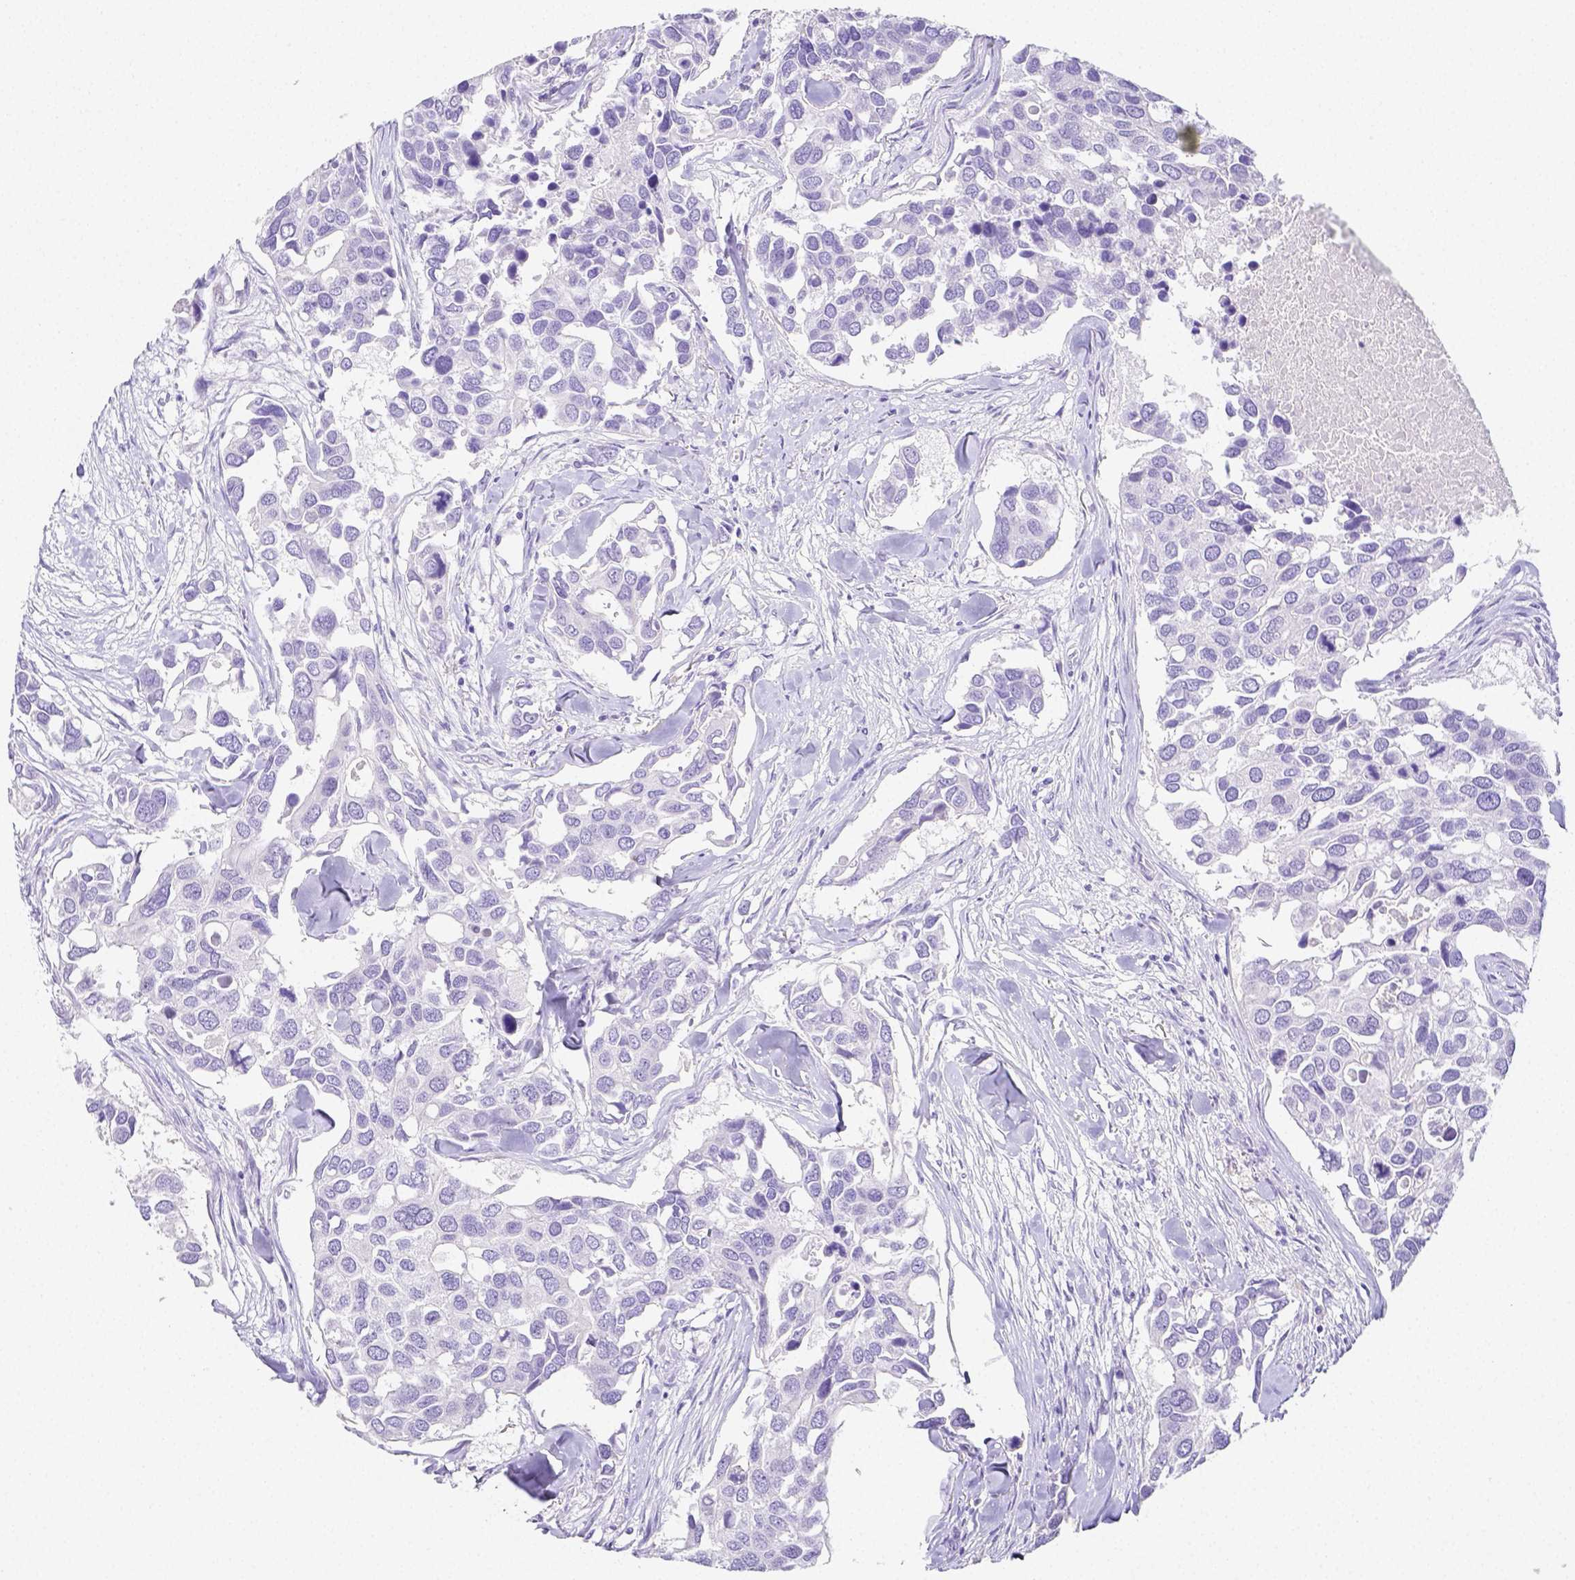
{"staining": {"intensity": "negative", "quantity": "none", "location": "none"}, "tissue": "breast cancer", "cell_type": "Tumor cells", "image_type": "cancer", "snomed": [{"axis": "morphology", "description": "Duct carcinoma"}, {"axis": "topography", "description": "Breast"}], "caption": "Immunohistochemistry (IHC) of human invasive ductal carcinoma (breast) demonstrates no expression in tumor cells.", "gene": "ARHGAP36", "patient": {"sex": "female", "age": 83}}